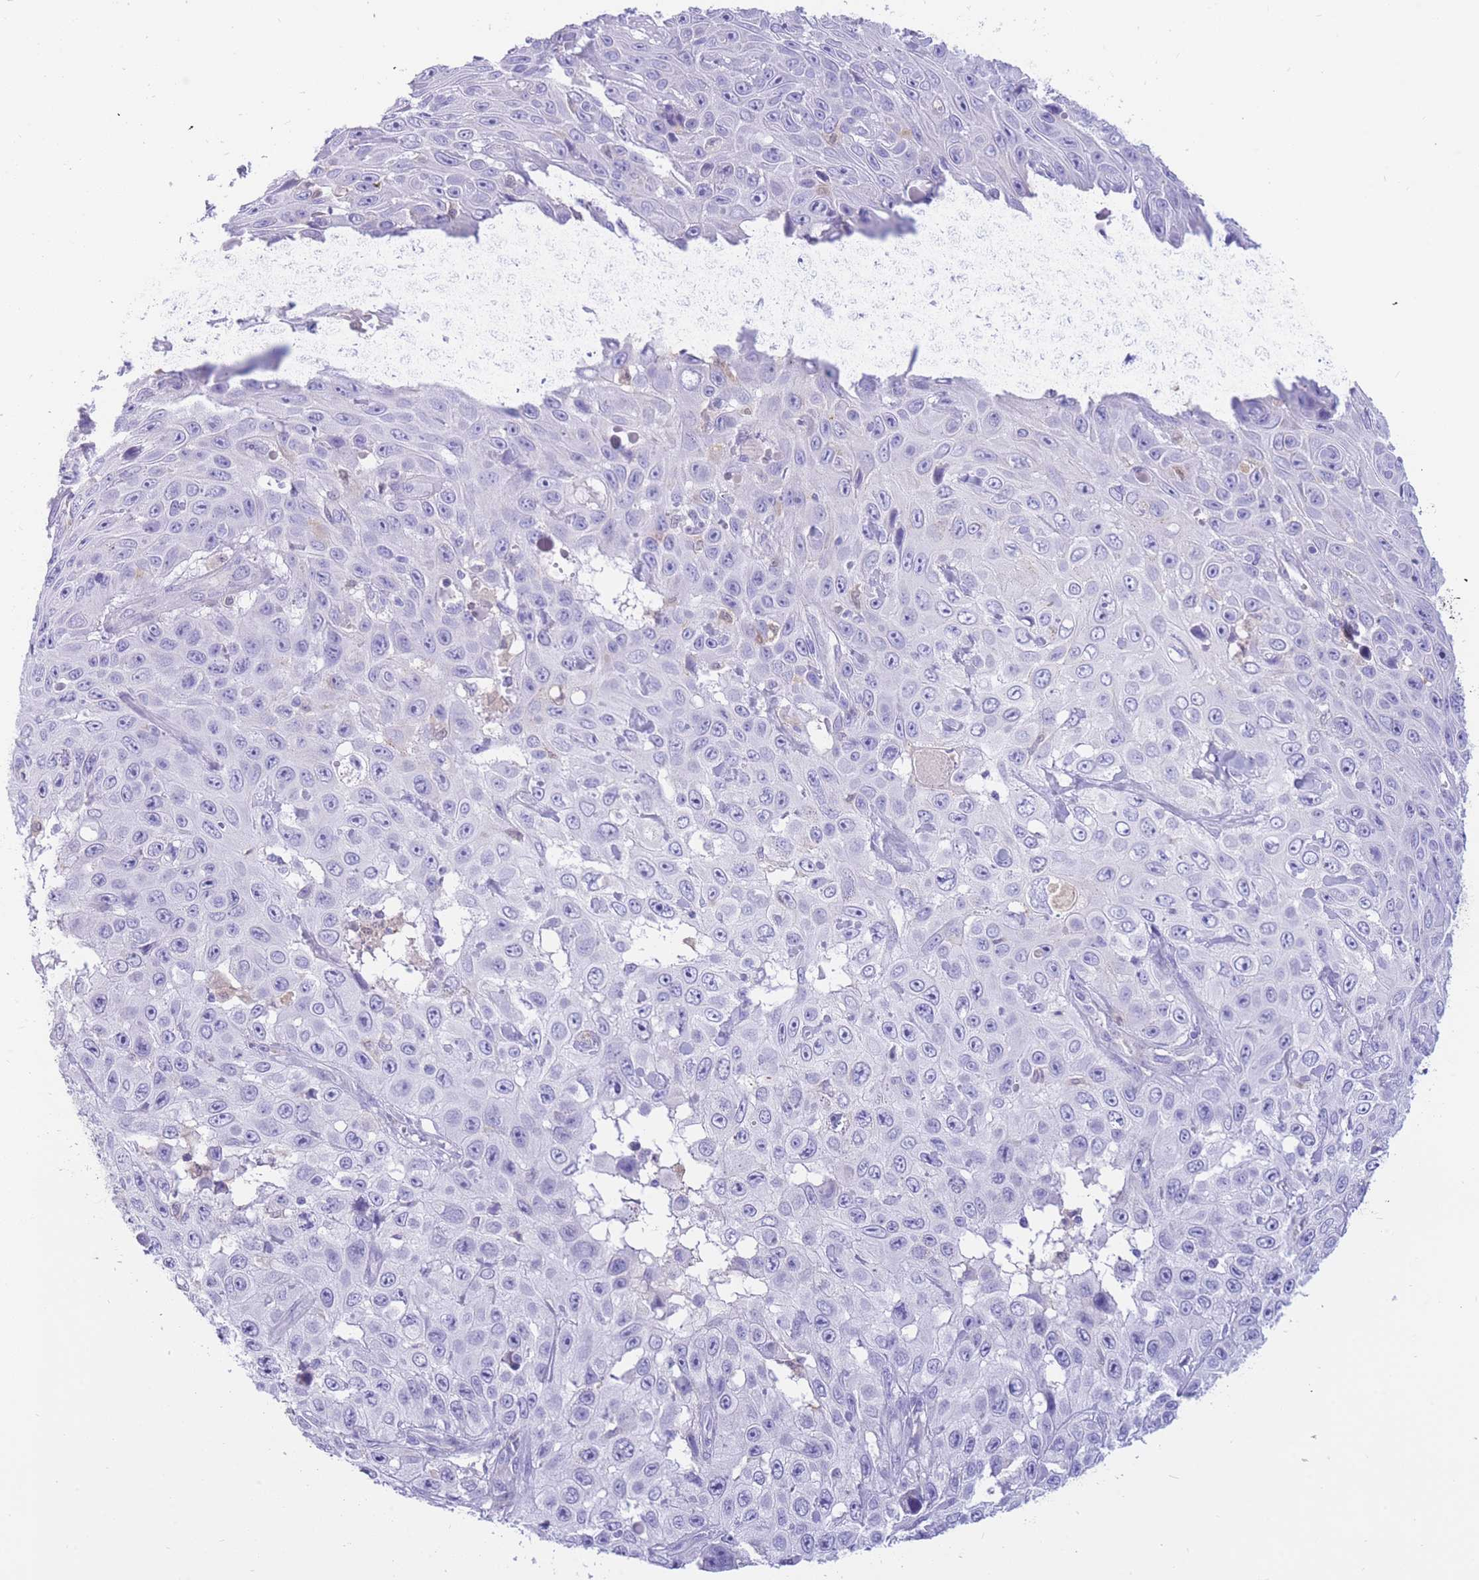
{"staining": {"intensity": "negative", "quantity": "none", "location": "none"}, "tissue": "skin cancer", "cell_type": "Tumor cells", "image_type": "cancer", "snomed": [{"axis": "morphology", "description": "Squamous cell carcinoma, NOS"}, {"axis": "topography", "description": "Skin"}], "caption": "Protein analysis of squamous cell carcinoma (skin) demonstrates no significant expression in tumor cells. Brightfield microscopy of immunohistochemistry (IHC) stained with DAB (3,3'-diaminobenzidine) (brown) and hematoxylin (blue), captured at high magnification.", "gene": "SULT1A1", "patient": {"sex": "male", "age": 82}}